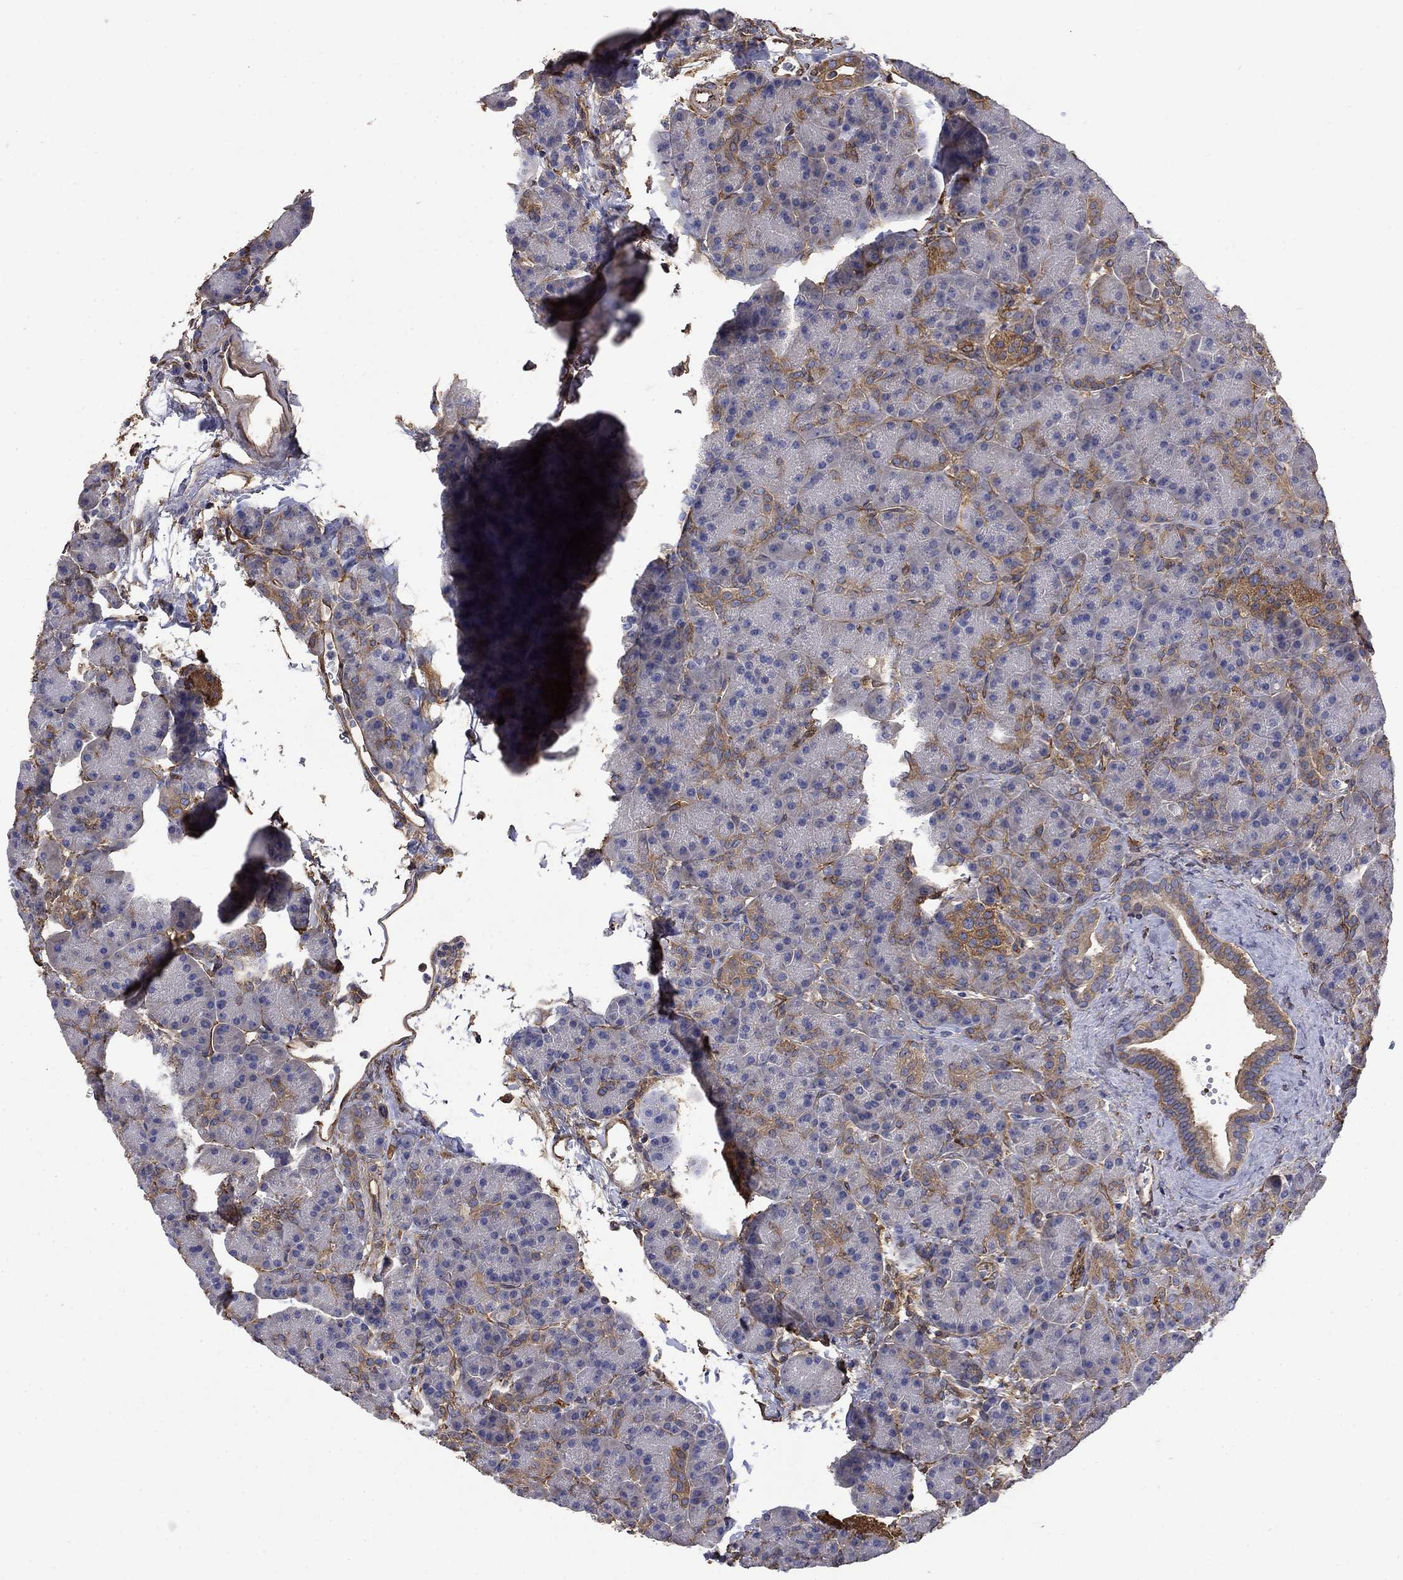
{"staining": {"intensity": "moderate", "quantity": "<25%", "location": "cytoplasmic/membranous"}, "tissue": "pancreas", "cell_type": "Exocrine glandular cells", "image_type": "normal", "snomed": [{"axis": "morphology", "description": "Normal tissue, NOS"}, {"axis": "topography", "description": "Pancreas"}], "caption": "Normal pancreas demonstrates moderate cytoplasmic/membranous positivity in about <25% of exocrine glandular cells, visualized by immunohistochemistry.", "gene": "DPYSL2", "patient": {"sex": "female", "age": 63}}